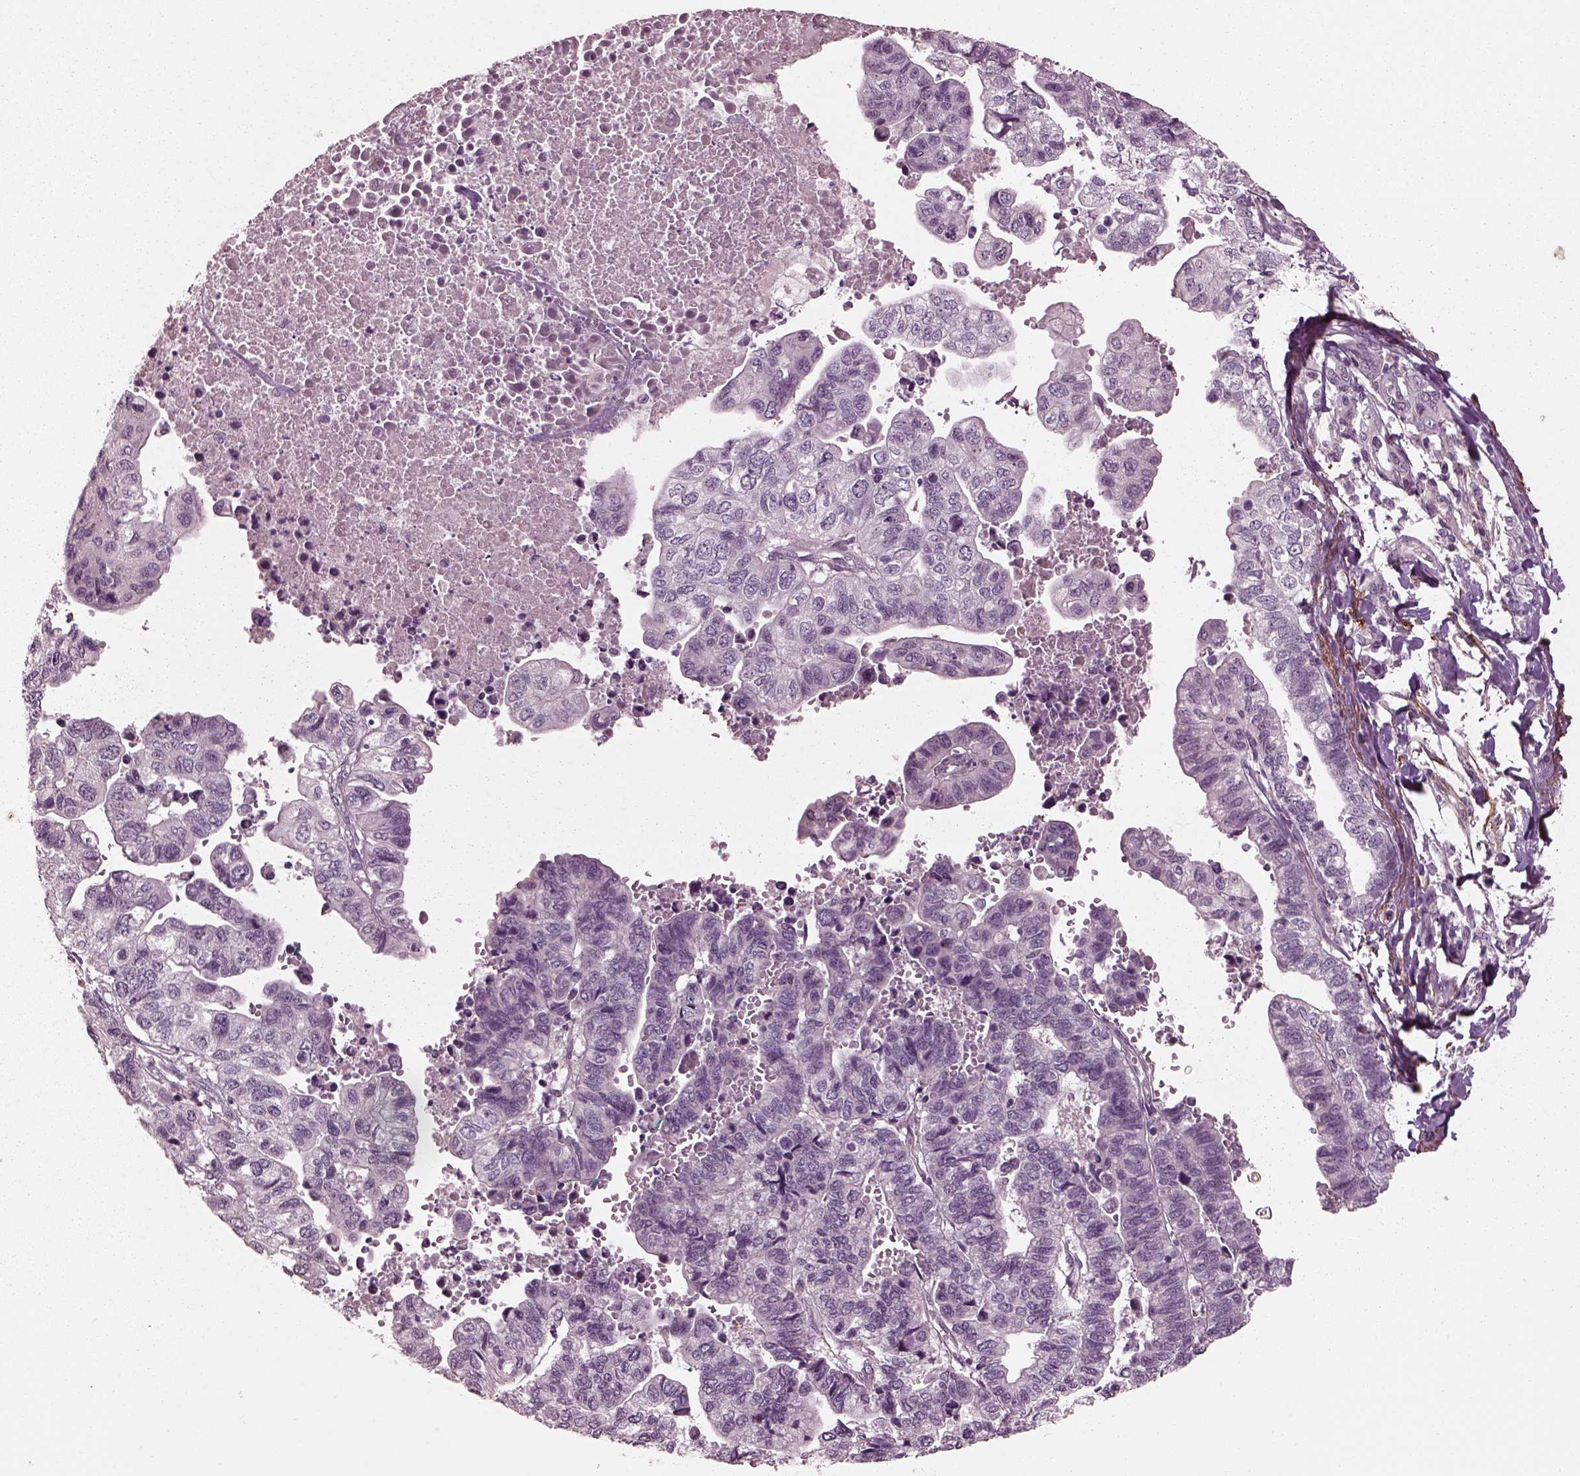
{"staining": {"intensity": "negative", "quantity": "none", "location": "none"}, "tissue": "stomach cancer", "cell_type": "Tumor cells", "image_type": "cancer", "snomed": [{"axis": "morphology", "description": "Adenocarcinoma, NOS"}, {"axis": "topography", "description": "Stomach, upper"}], "caption": "This is an immunohistochemistry (IHC) histopathology image of stomach cancer. There is no positivity in tumor cells.", "gene": "EFEMP1", "patient": {"sex": "female", "age": 67}}